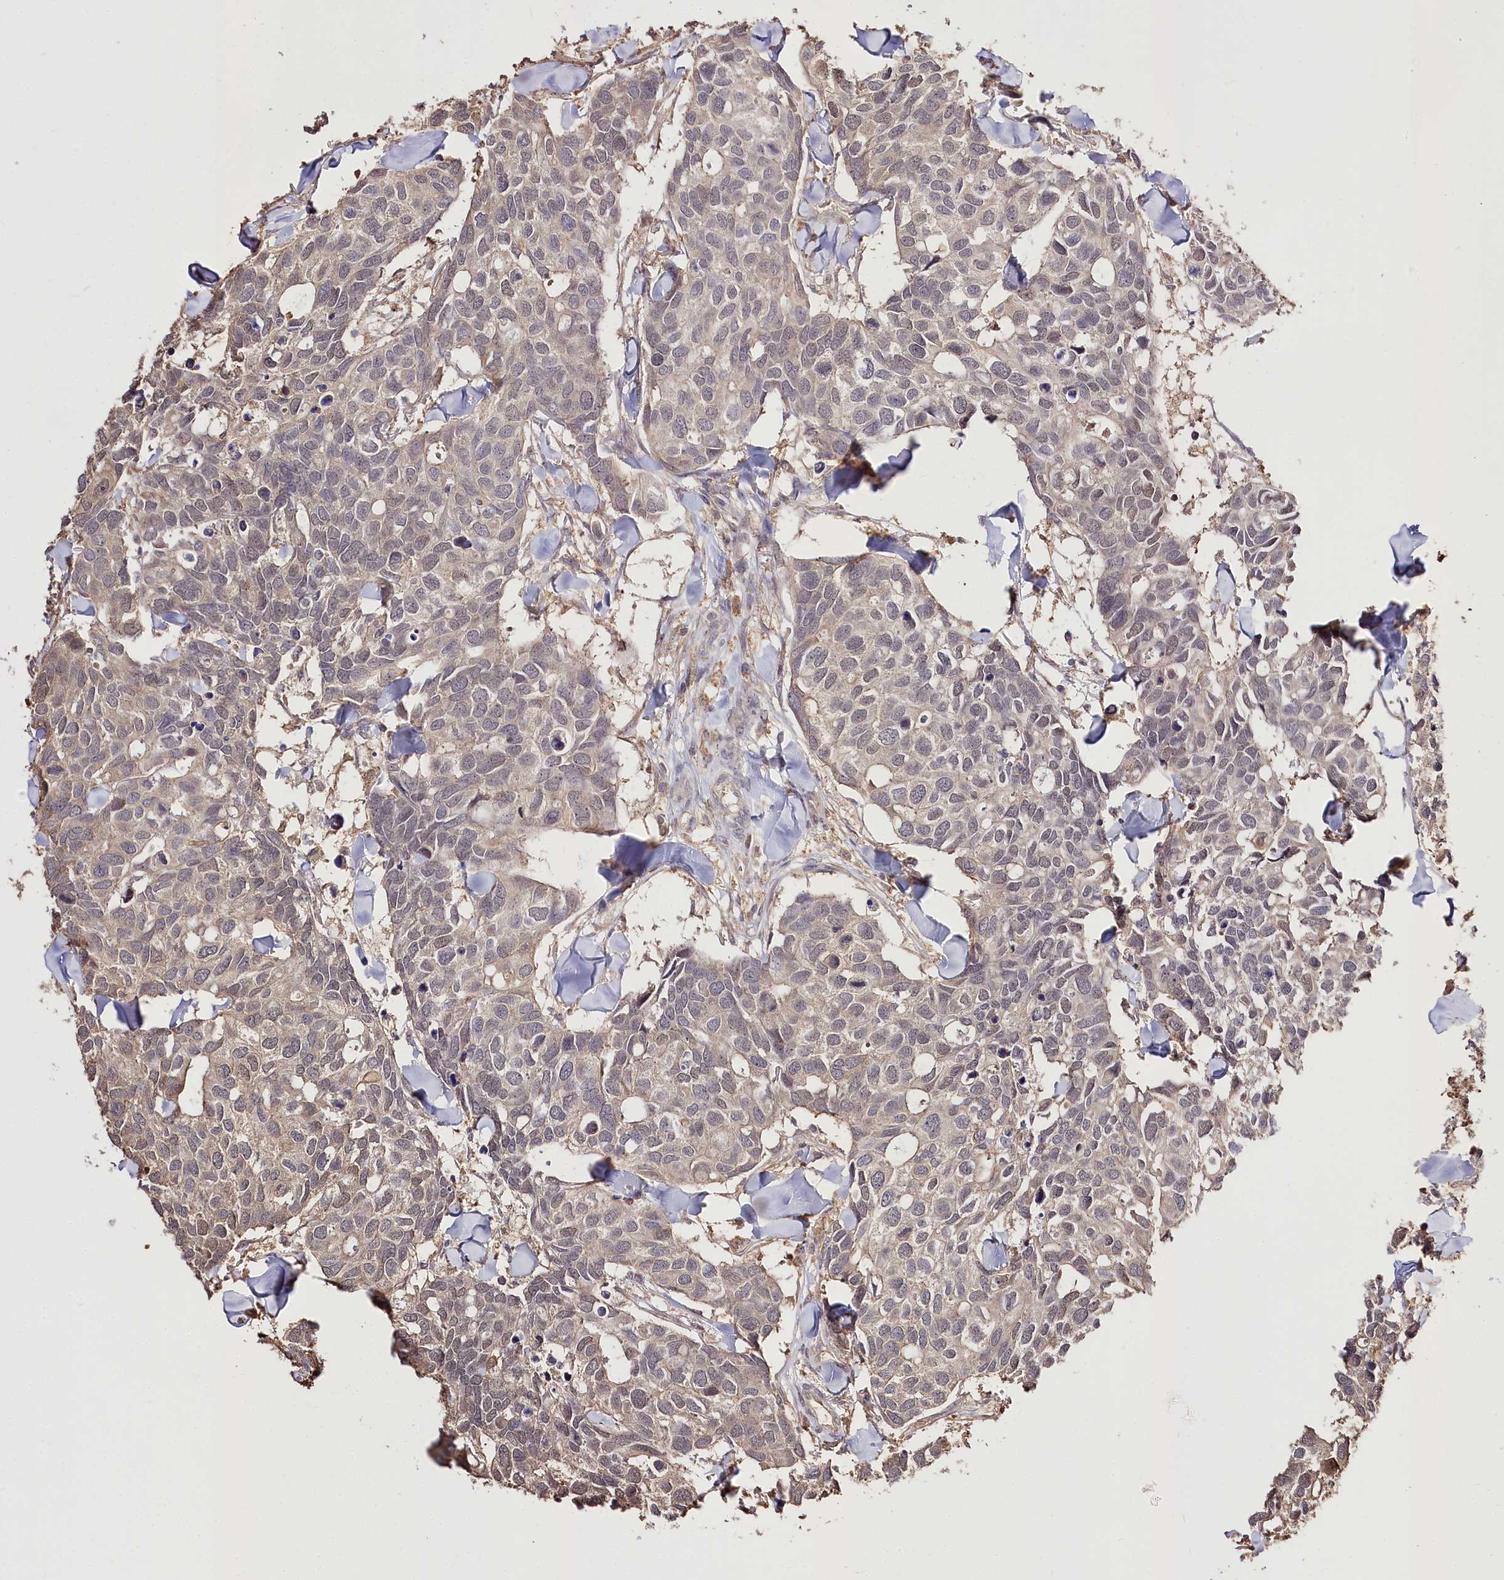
{"staining": {"intensity": "weak", "quantity": "<25%", "location": "cytoplasmic/membranous"}, "tissue": "breast cancer", "cell_type": "Tumor cells", "image_type": "cancer", "snomed": [{"axis": "morphology", "description": "Duct carcinoma"}, {"axis": "topography", "description": "Breast"}], "caption": "Photomicrograph shows no significant protein expression in tumor cells of invasive ductal carcinoma (breast).", "gene": "R3HDM2", "patient": {"sex": "female", "age": 83}}